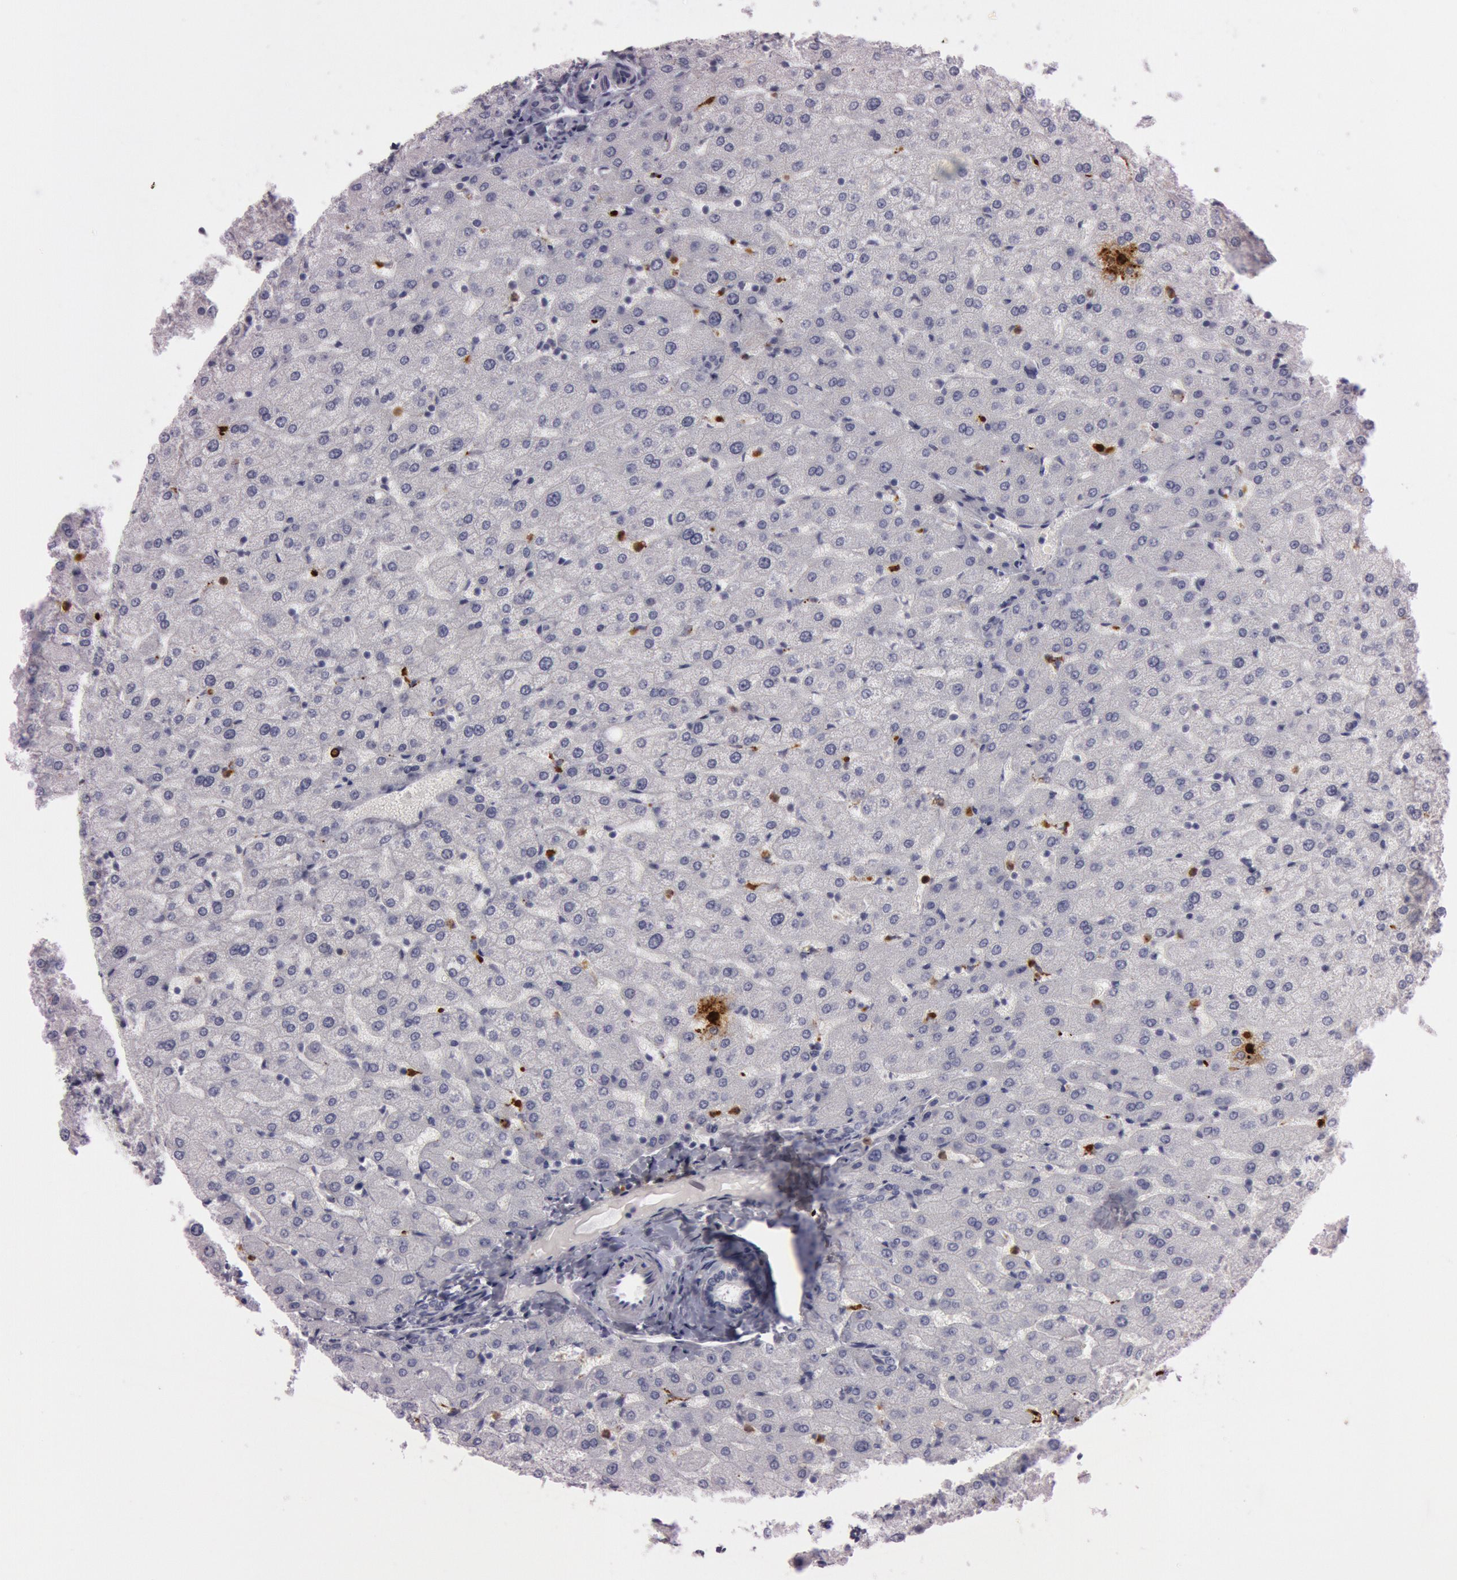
{"staining": {"intensity": "negative", "quantity": "none", "location": "none"}, "tissue": "liver", "cell_type": "Cholangiocytes", "image_type": "normal", "snomed": [{"axis": "morphology", "description": "Normal tissue, NOS"}, {"axis": "morphology", "description": "Fibrosis, NOS"}, {"axis": "topography", "description": "Liver"}], "caption": "Photomicrograph shows no protein staining in cholangiocytes of normal liver. Nuclei are stained in blue.", "gene": "KDM6A", "patient": {"sex": "female", "age": 29}}